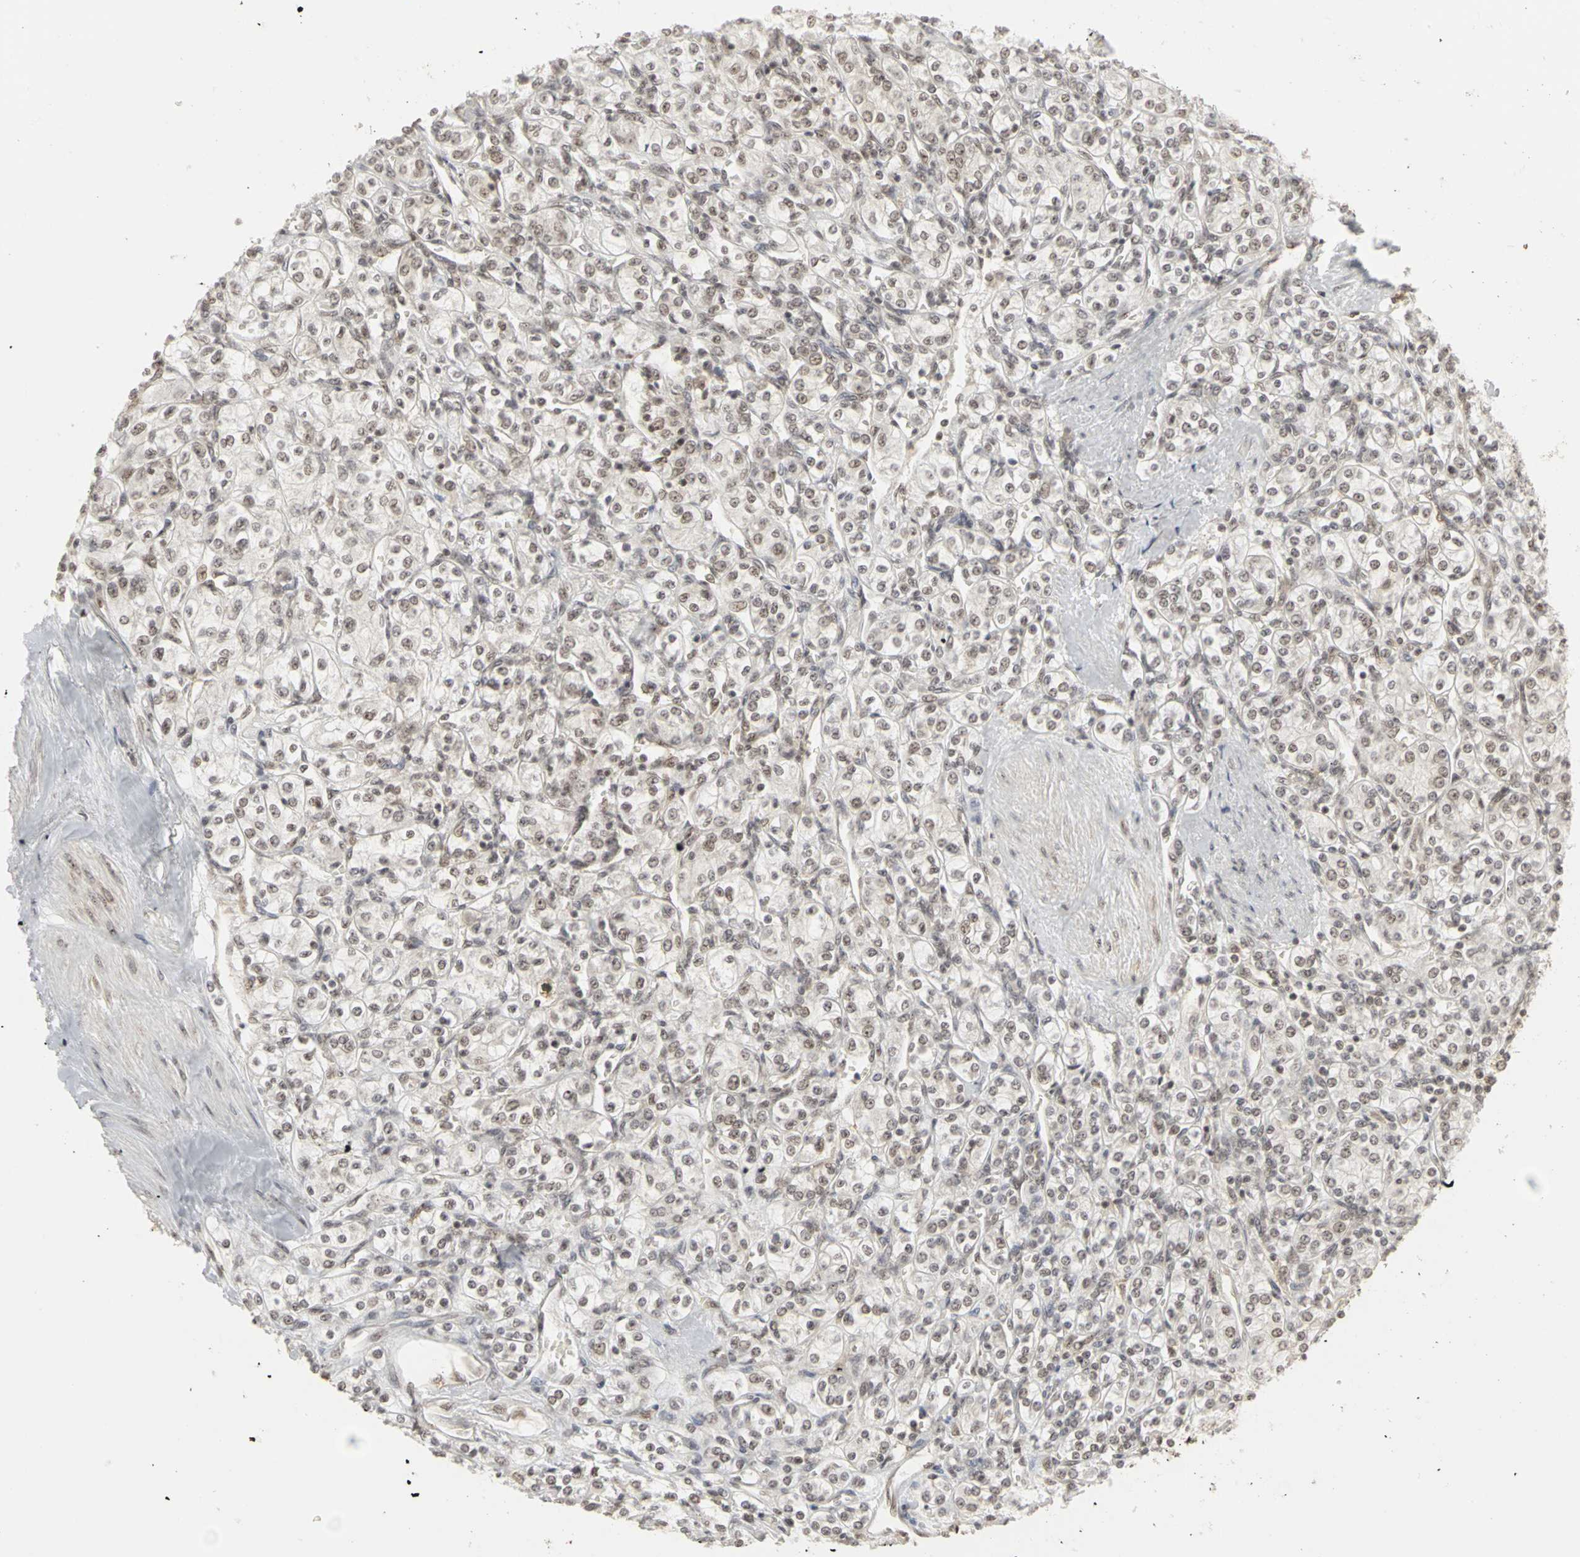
{"staining": {"intensity": "moderate", "quantity": ">75%", "location": "nuclear"}, "tissue": "renal cancer", "cell_type": "Tumor cells", "image_type": "cancer", "snomed": [{"axis": "morphology", "description": "Adenocarcinoma, NOS"}, {"axis": "topography", "description": "Kidney"}], "caption": "Protein analysis of renal adenocarcinoma tissue displays moderate nuclear positivity in about >75% of tumor cells.", "gene": "CSNK2B", "patient": {"sex": "male", "age": 77}}